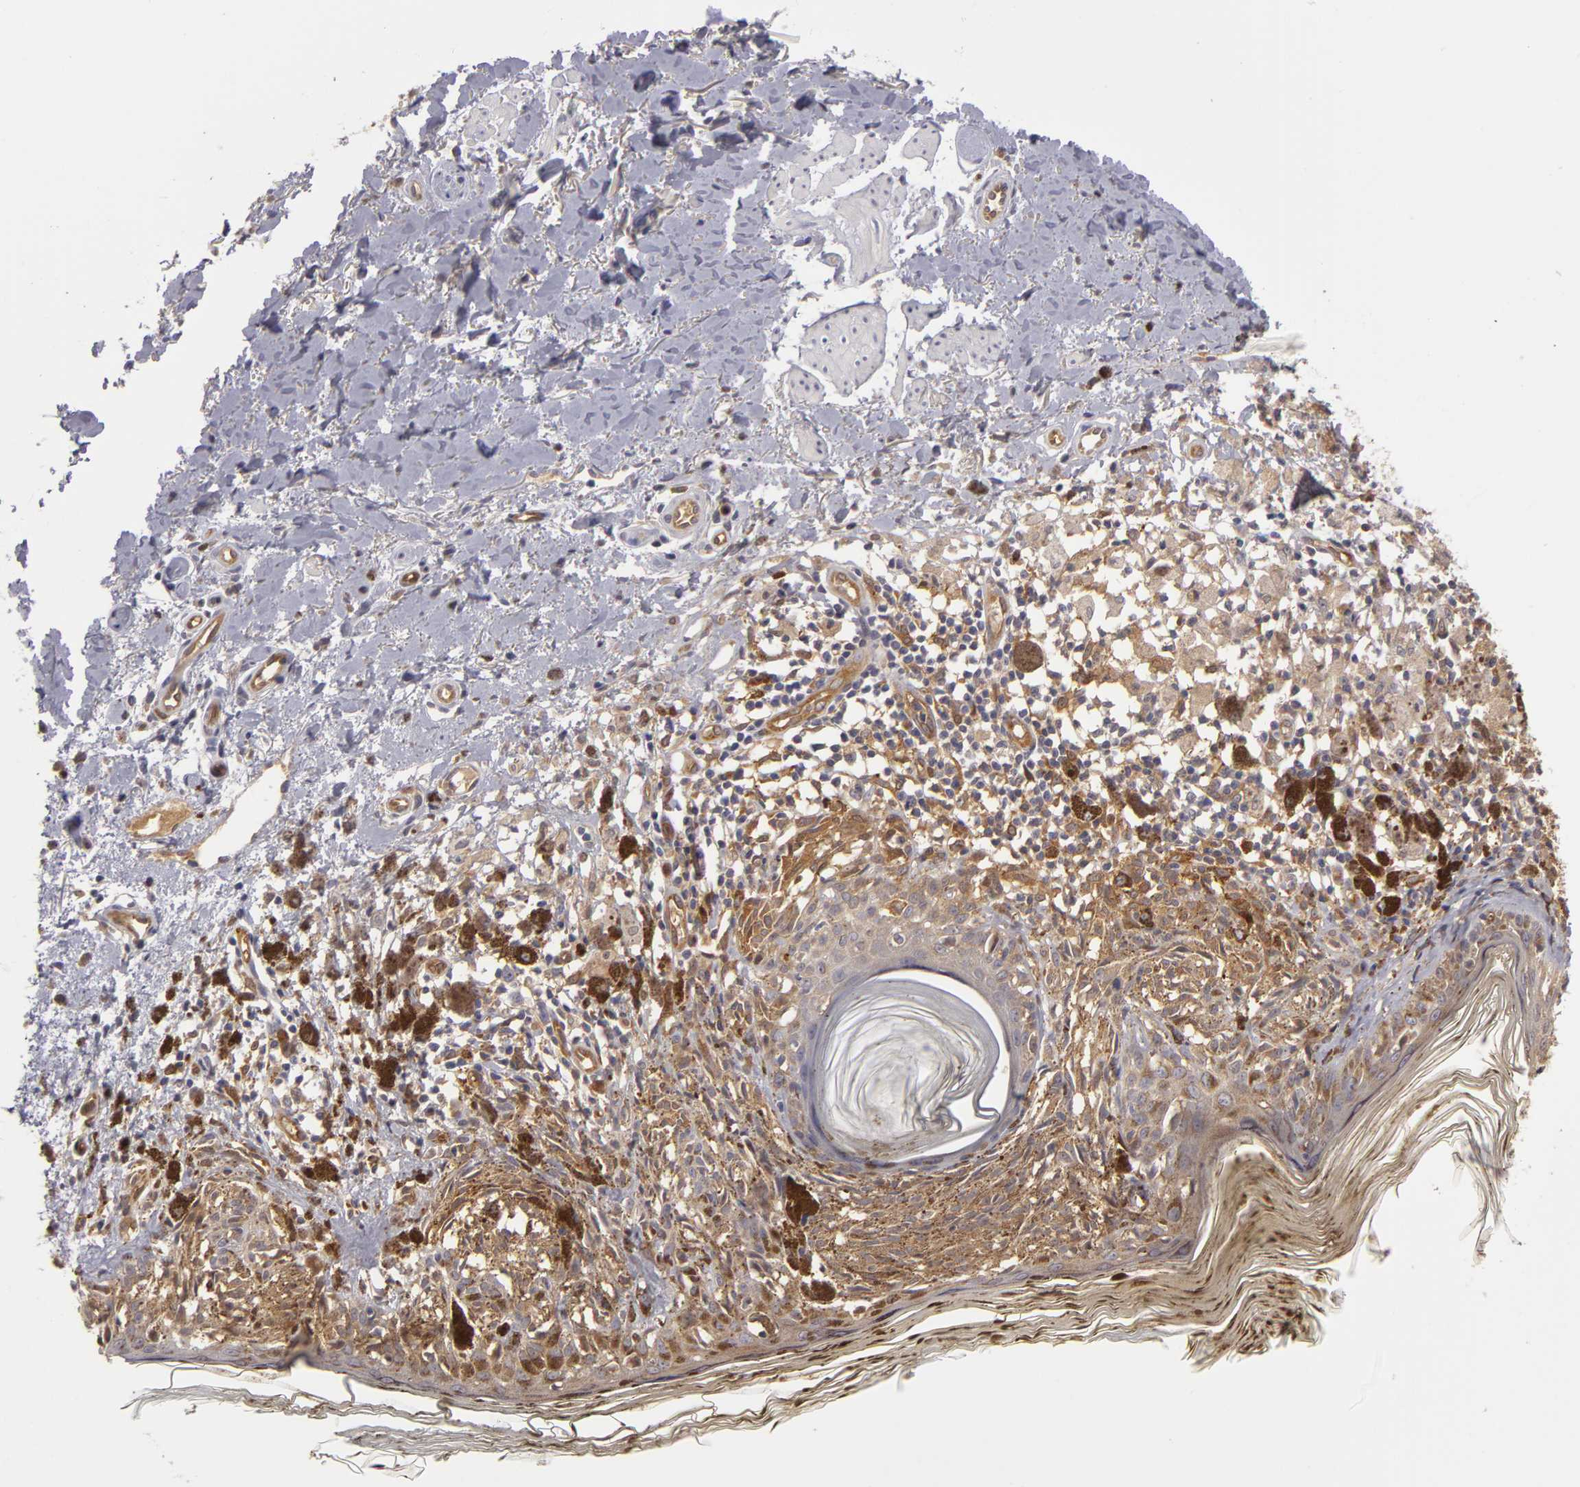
{"staining": {"intensity": "moderate", "quantity": ">75%", "location": "cytoplasmic/membranous"}, "tissue": "melanoma", "cell_type": "Tumor cells", "image_type": "cancer", "snomed": [{"axis": "morphology", "description": "Malignant melanoma, NOS"}, {"axis": "topography", "description": "Skin"}], "caption": "Human malignant melanoma stained with a brown dye displays moderate cytoplasmic/membranous positive staining in approximately >75% of tumor cells.", "gene": "ZNF229", "patient": {"sex": "male", "age": 88}}